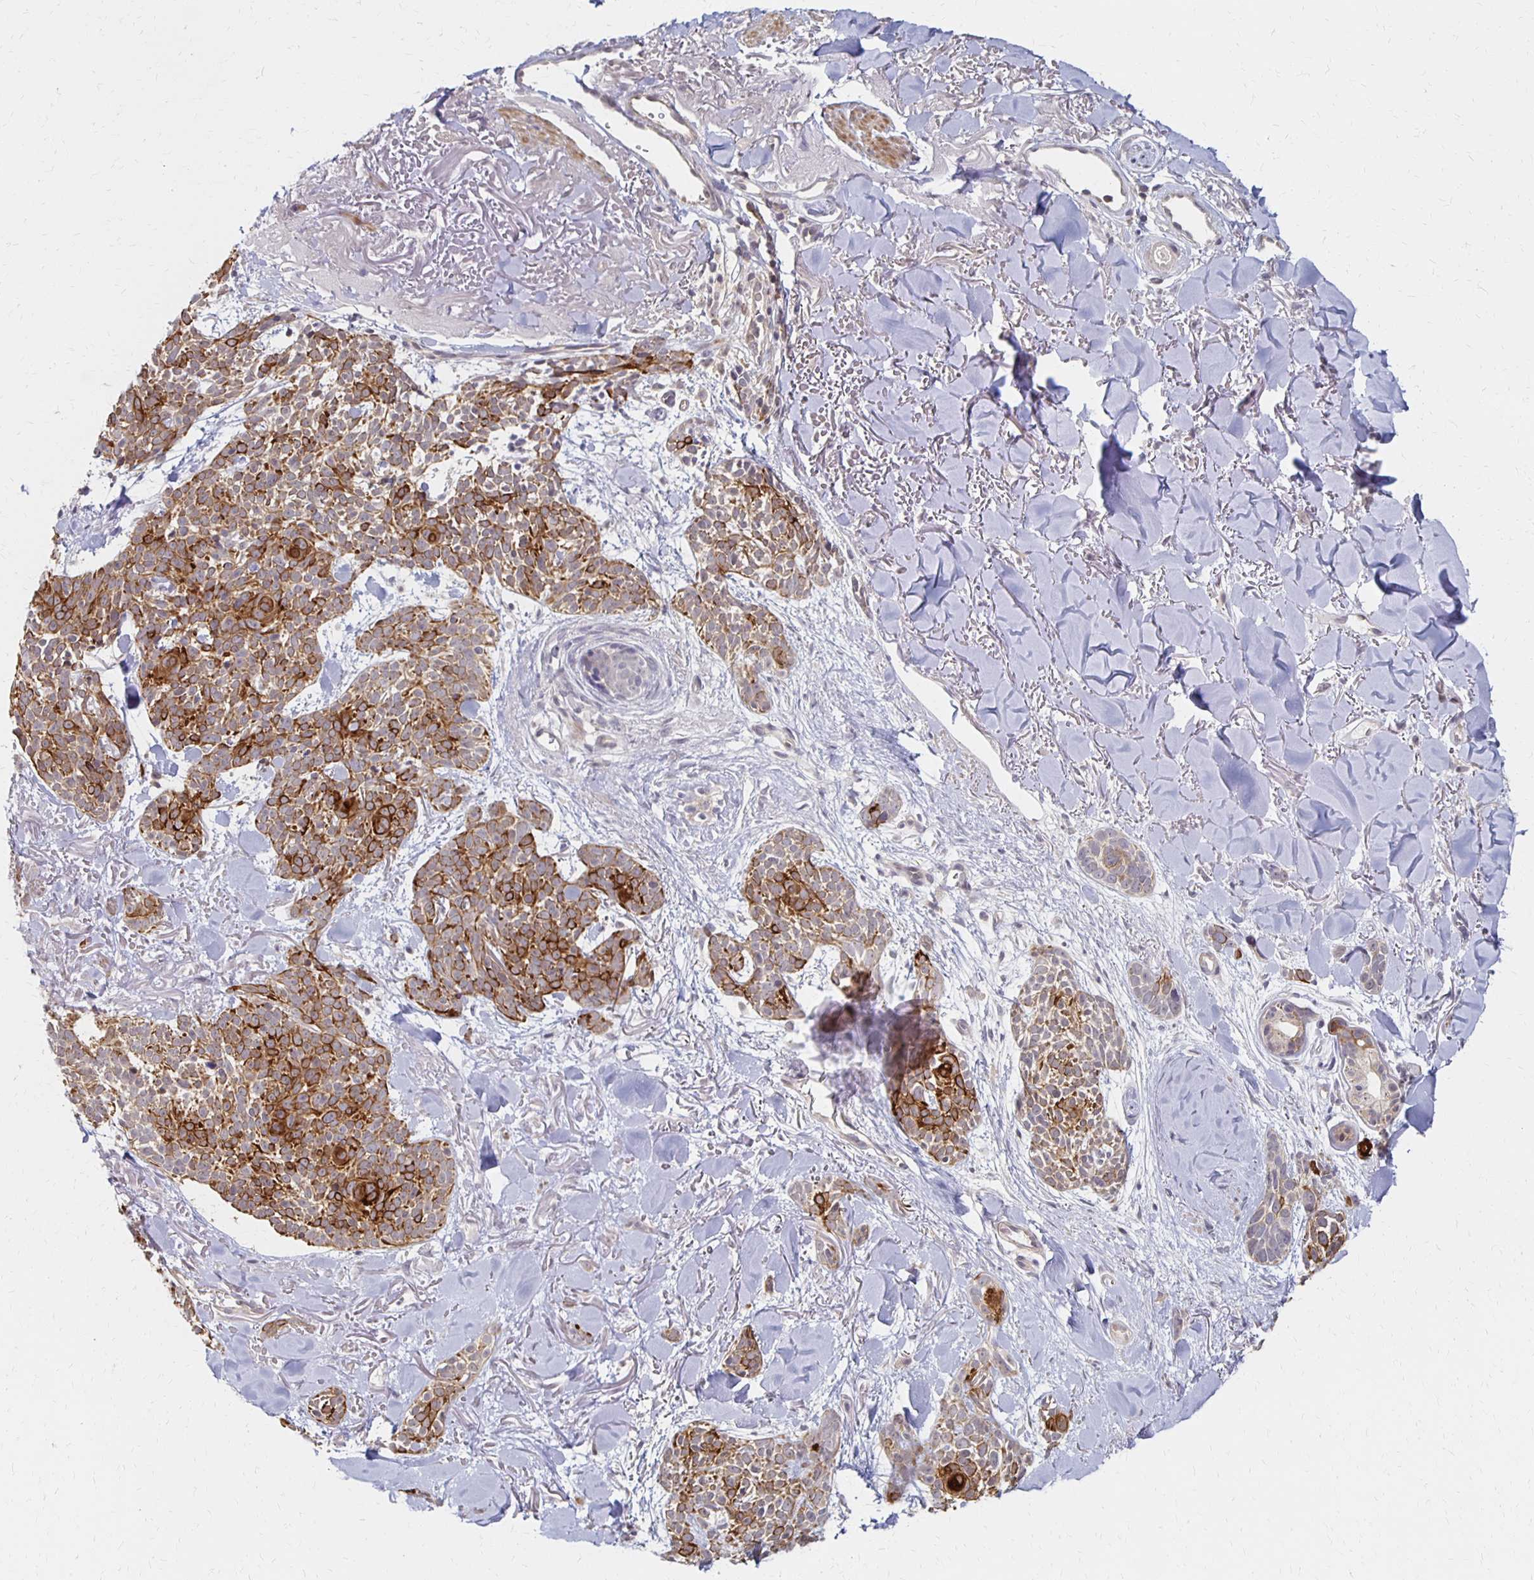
{"staining": {"intensity": "strong", "quantity": "25%-75%", "location": "cytoplasmic/membranous"}, "tissue": "skin cancer", "cell_type": "Tumor cells", "image_type": "cancer", "snomed": [{"axis": "morphology", "description": "Basal cell carcinoma"}, {"axis": "morphology", "description": "BCC, high aggressive"}, {"axis": "topography", "description": "Skin"}], "caption": "Tumor cells demonstrate high levels of strong cytoplasmic/membranous positivity in about 25%-75% of cells in human skin bcc,  high aggressive.", "gene": "PRKCB", "patient": {"sex": "female", "age": 86}}